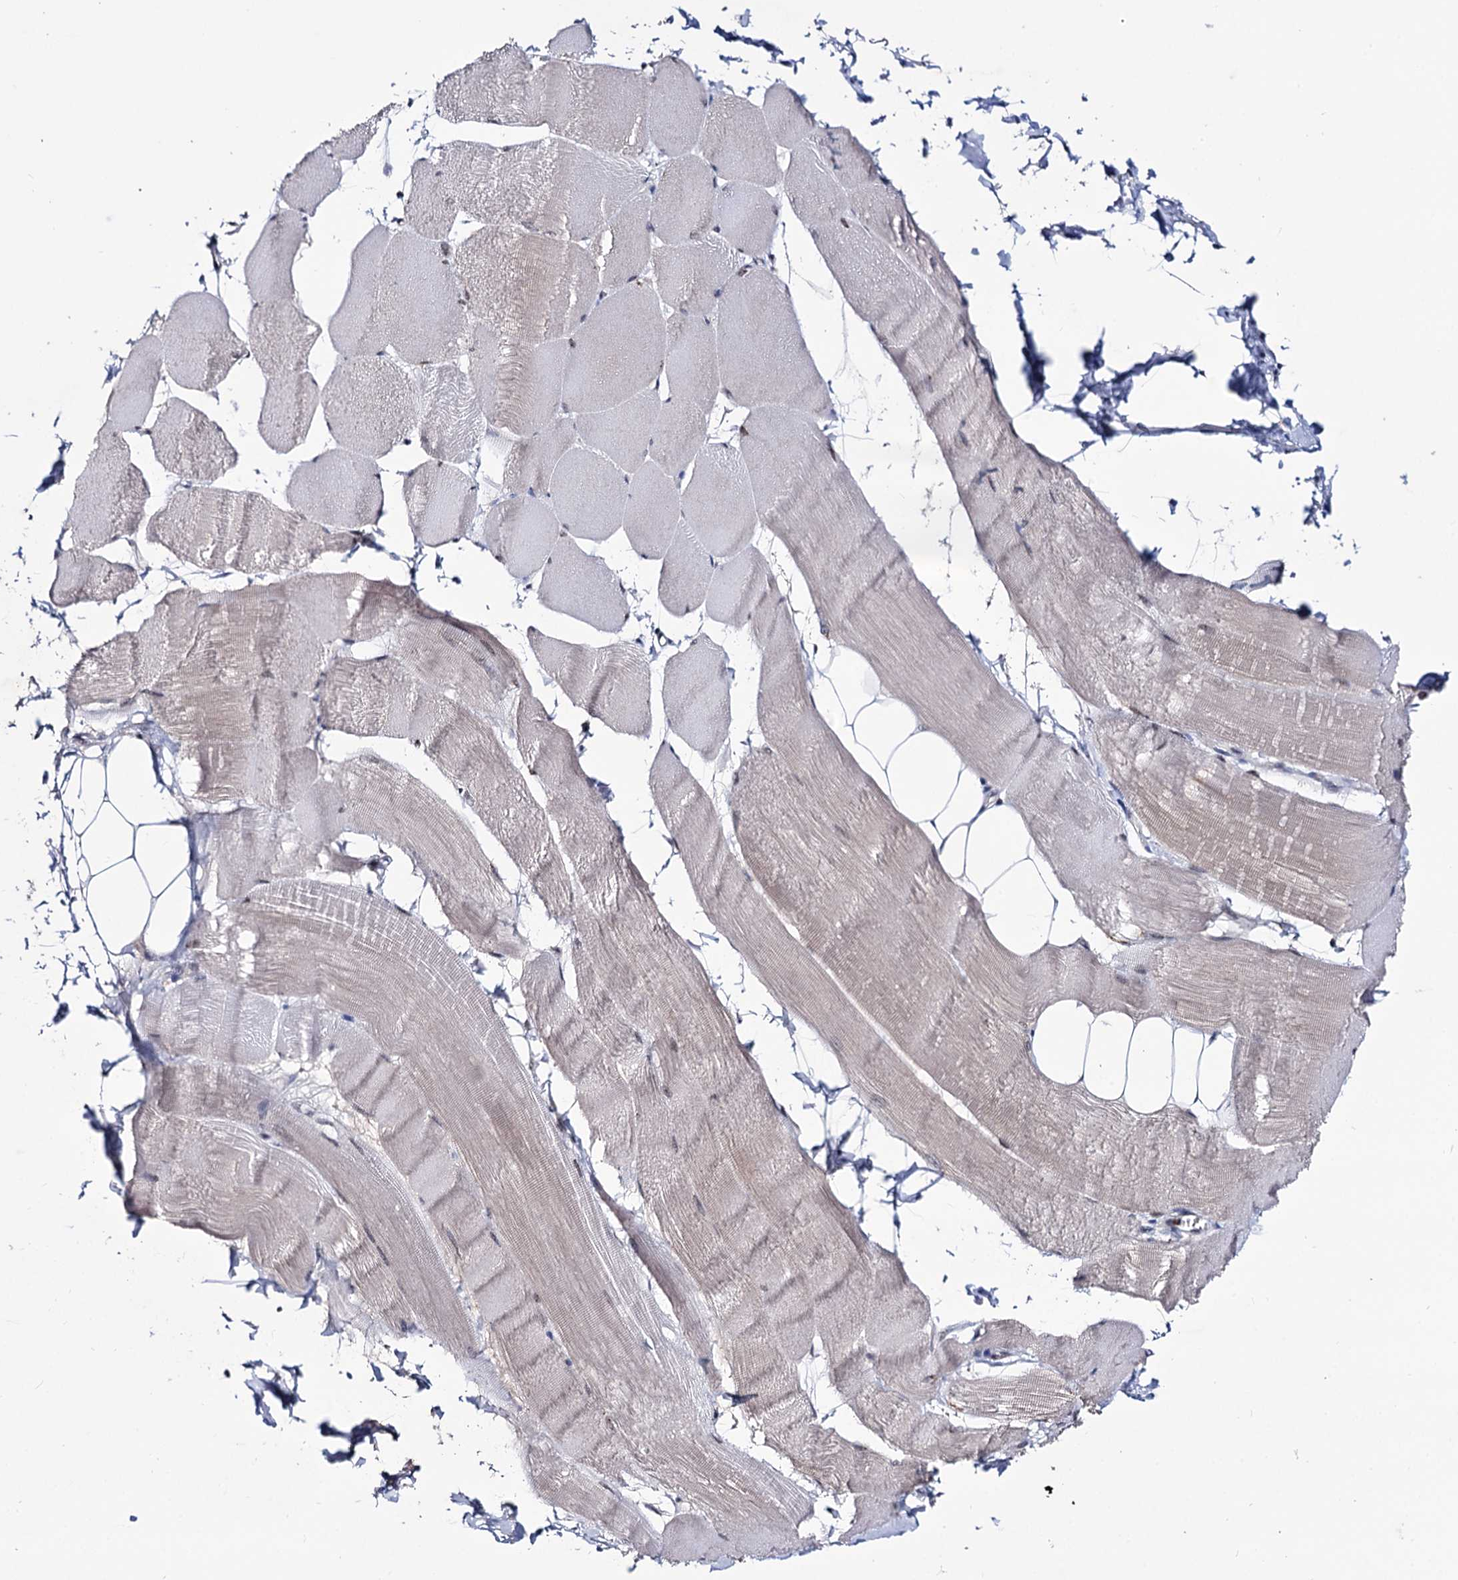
{"staining": {"intensity": "weak", "quantity": "<25%", "location": "cytoplasmic/membranous,nuclear"}, "tissue": "skeletal muscle", "cell_type": "Myocytes", "image_type": "normal", "snomed": [{"axis": "morphology", "description": "Normal tissue, NOS"}, {"axis": "morphology", "description": "Basal cell carcinoma"}, {"axis": "topography", "description": "Skeletal muscle"}], "caption": "Photomicrograph shows no significant protein positivity in myocytes of unremarkable skeletal muscle.", "gene": "SMCHD1", "patient": {"sex": "female", "age": 64}}